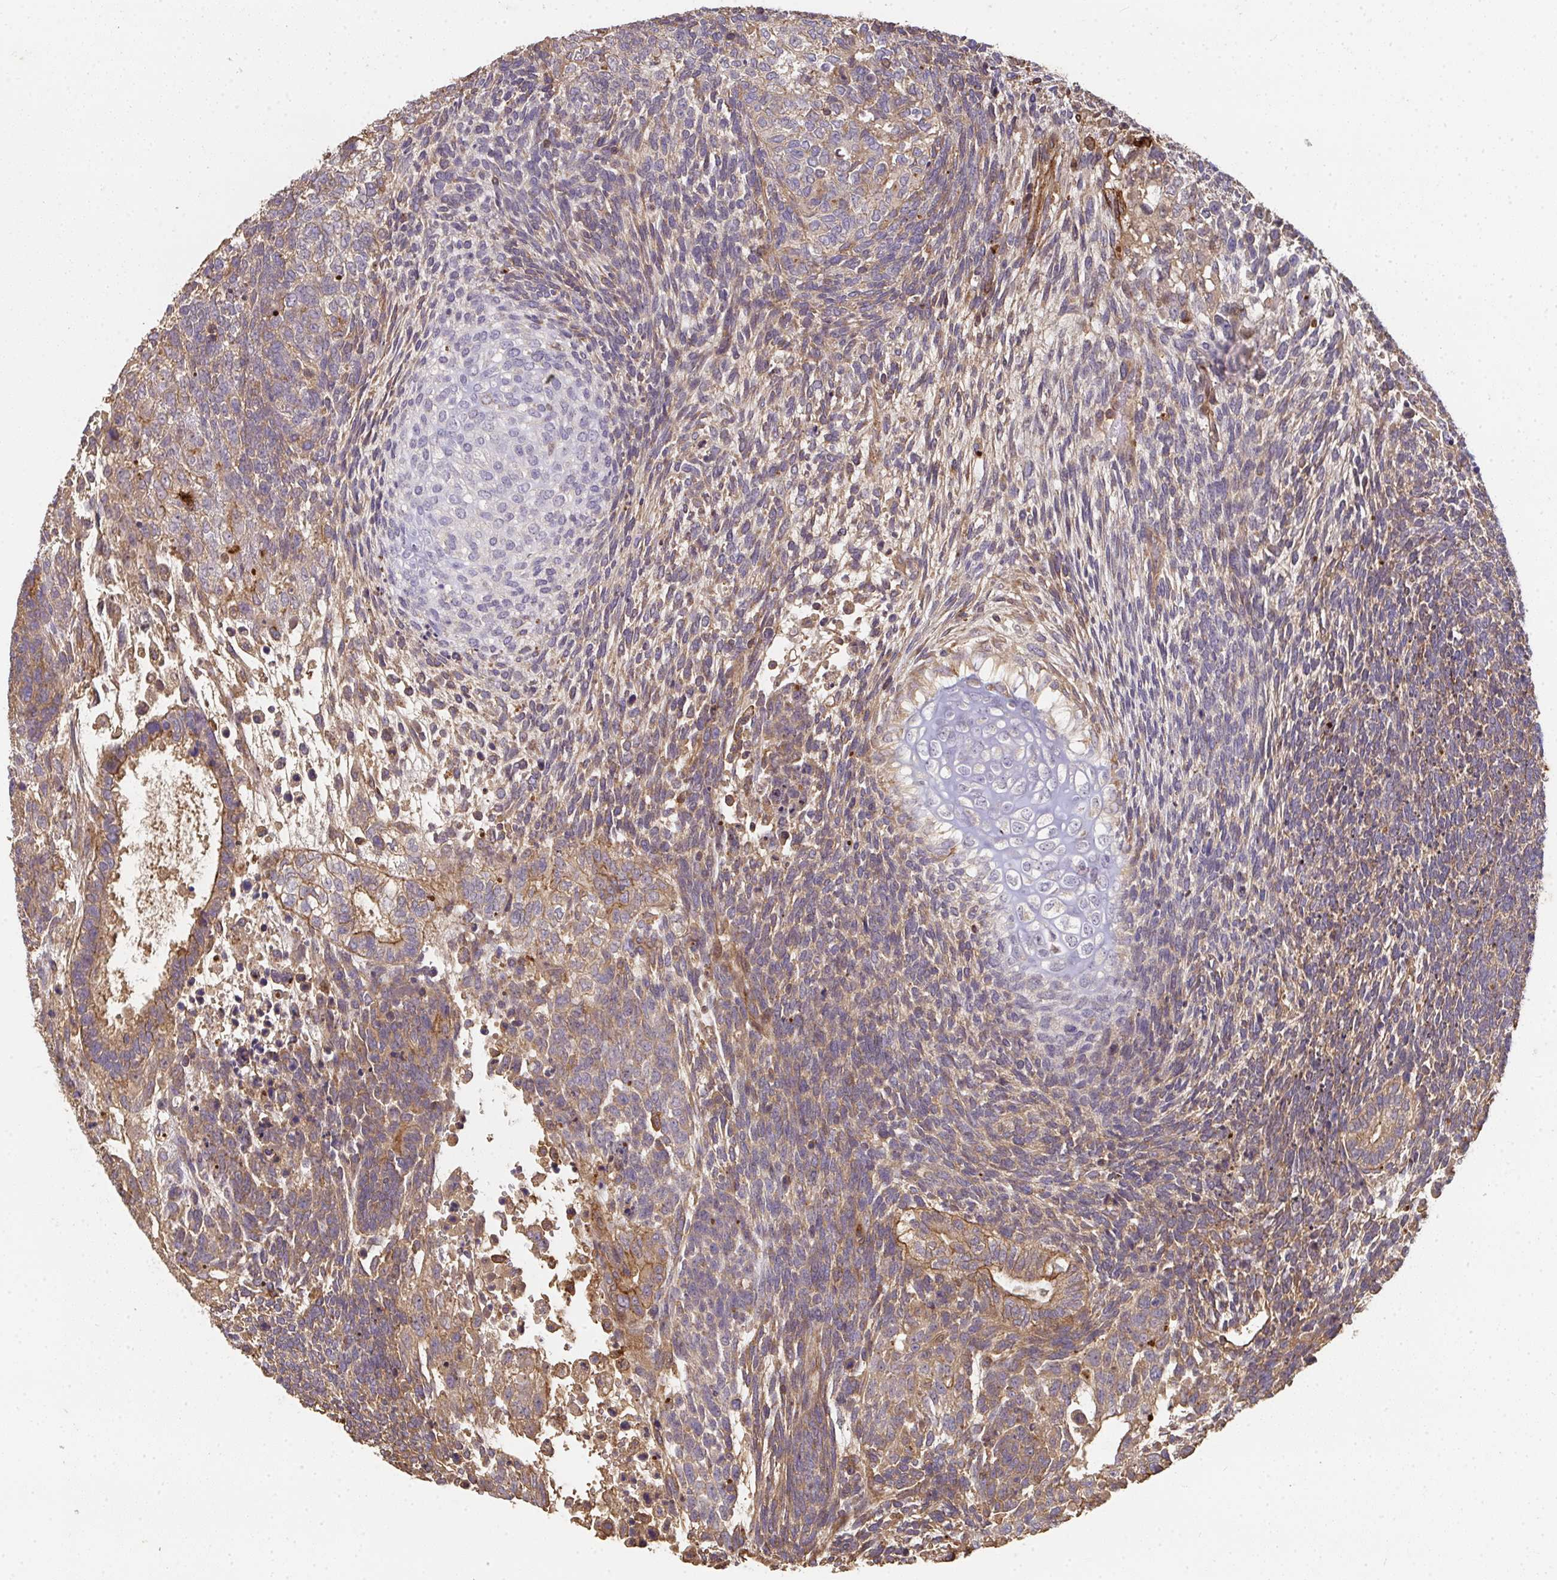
{"staining": {"intensity": "moderate", "quantity": ">75%", "location": "cytoplasmic/membranous"}, "tissue": "testis cancer", "cell_type": "Tumor cells", "image_type": "cancer", "snomed": [{"axis": "morphology", "description": "Carcinoma, Embryonal, NOS"}, {"axis": "topography", "description": "Testis"}], "caption": "Protein expression analysis of testis cancer displays moderate cytoplasmic/membranous expression in approximately >75% of tumor cells.", "gene": "TNMD", "patient": {"sex": "male", "age": 23}}